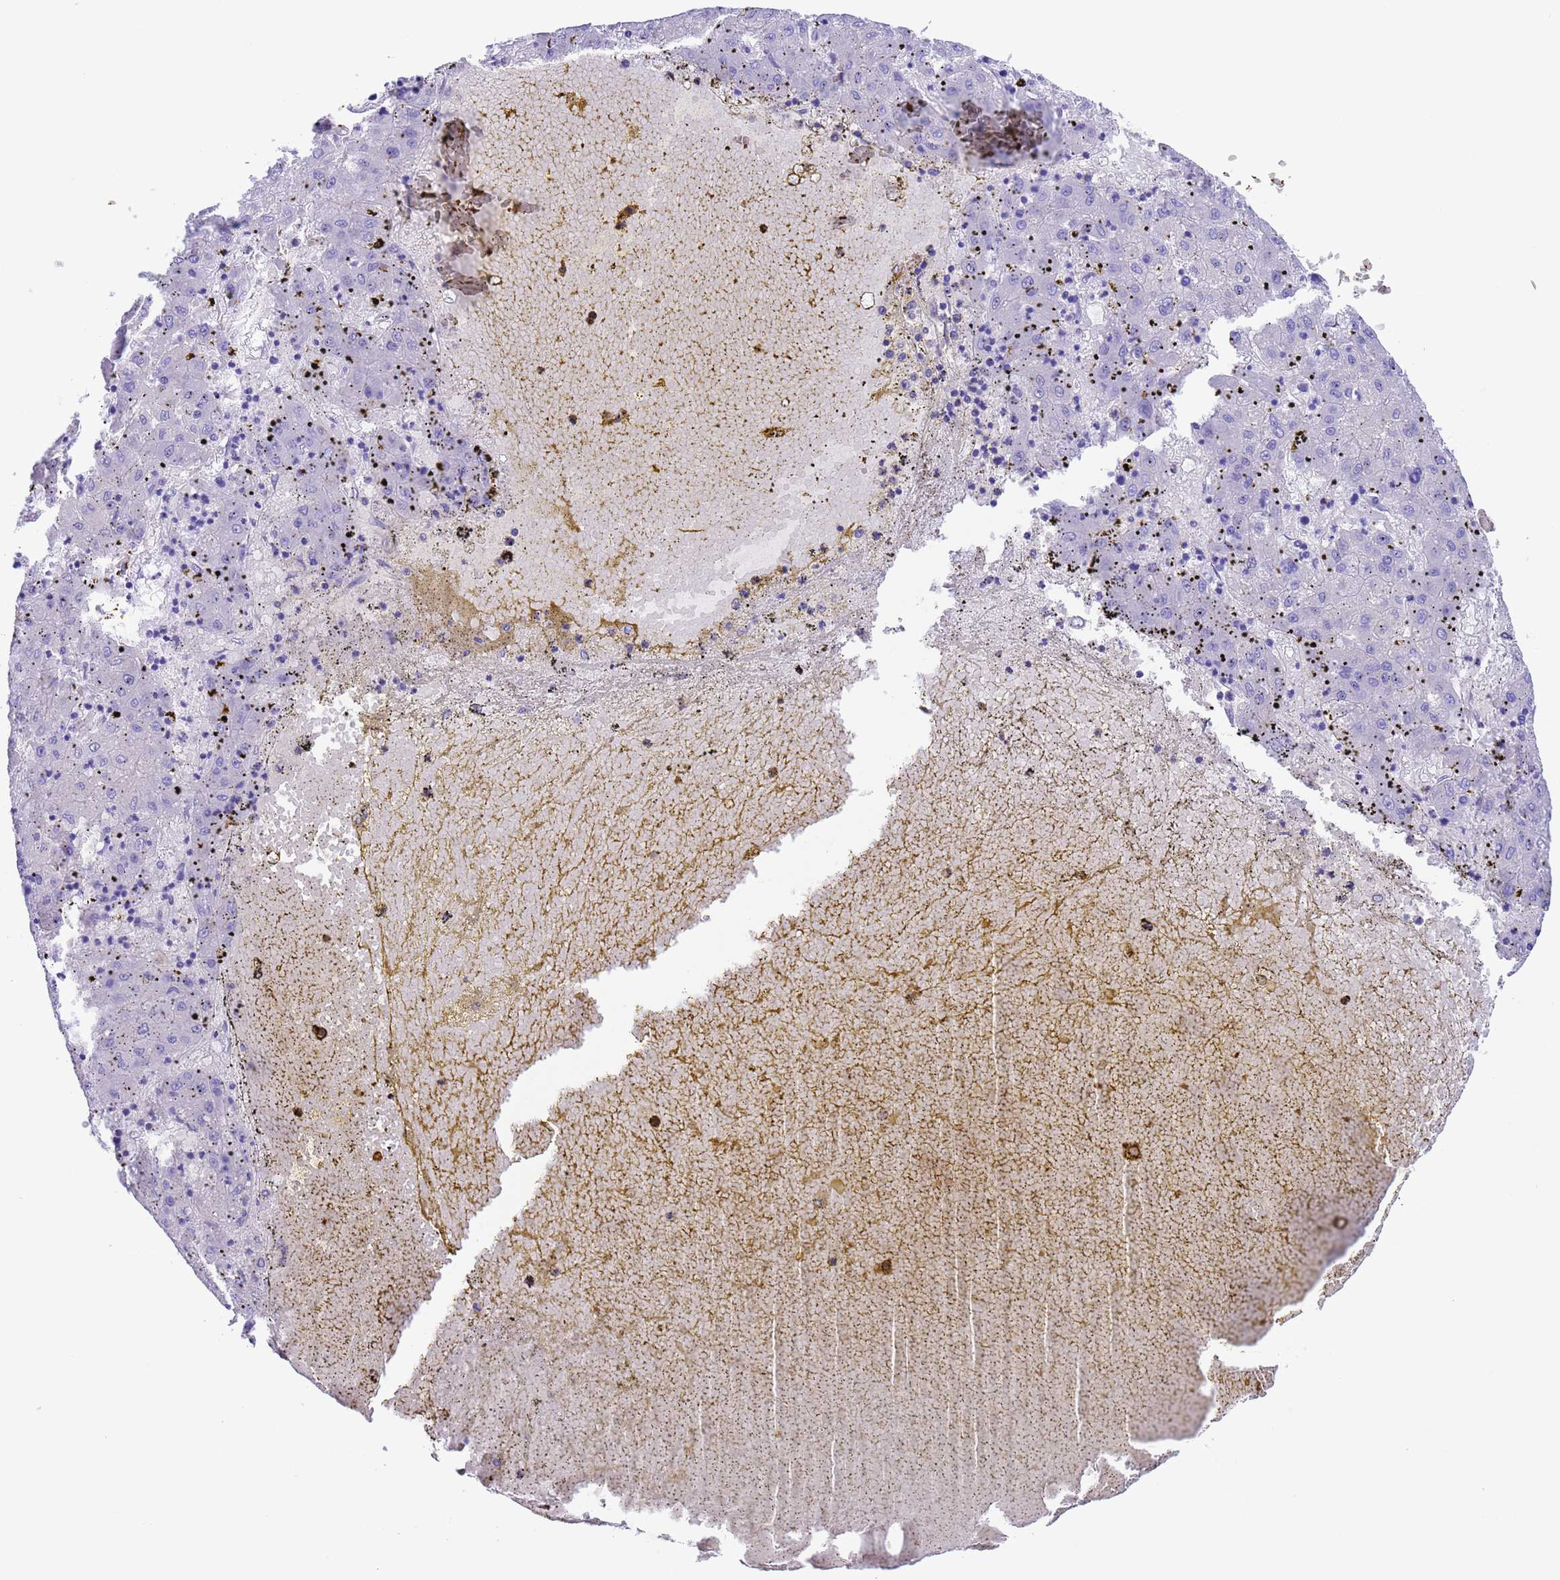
{"staining": {"intensity": "negative", "quantity": "none", "location": "none"}, "tissue": "liver cancer", "cell_type": "Tumor cells", "image_type": "cancer", "snomed": [{"axis": "morphology", "description": "Carcinoma, Hepatocellular, NOS"}, {"axis": "topography", "description": "Liver"}], "caption": "Tumor cells are negative for brown protein staining in liver cancer.", "gene": "C6orf47", "patient": {"sex": "male", "age": 72}}